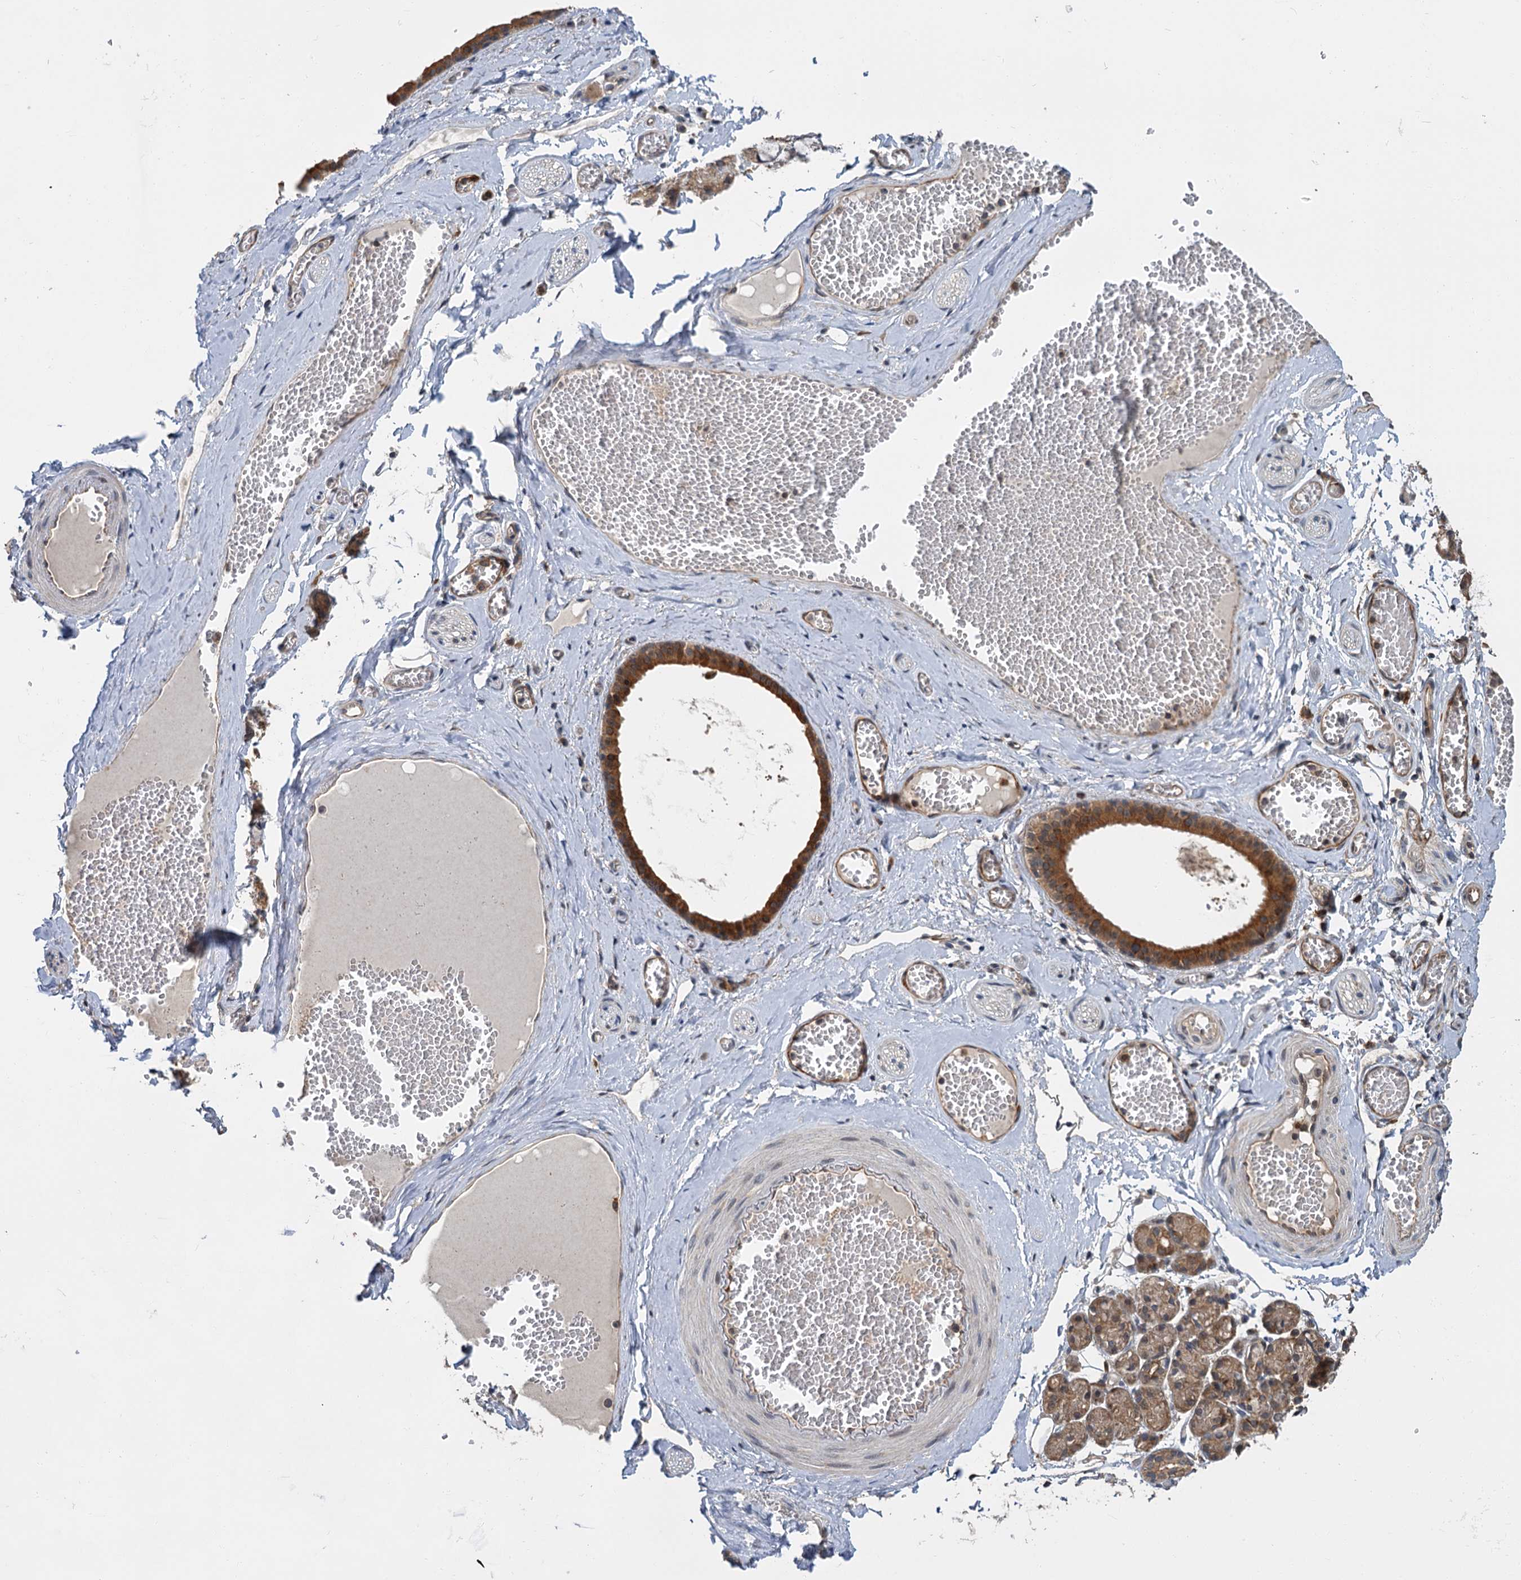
{"staining": {"intensity": "moderate", "quantity": "25%-75%", "location": "cytoplasmic/membranous"}, "tissue": "salivary gland", "cell_type": "Glandular cells", "image_type": "normal", "snomed": [{"axis": "morphology", "description": "Normal tissue, NOS"}, {"axis": "topography", "description": "Salivary gland"}], "caption": "A medium amount of moderate cytoplasmic/membranous staining is appreciated in about 25%-75% of glandular cells in normal salivary gland. Immunohistochemistry stains the protein in brown and the nuclei are stained blue.", "gene": "KANSL2", "patient": {"sex": "male", "age": 63}}